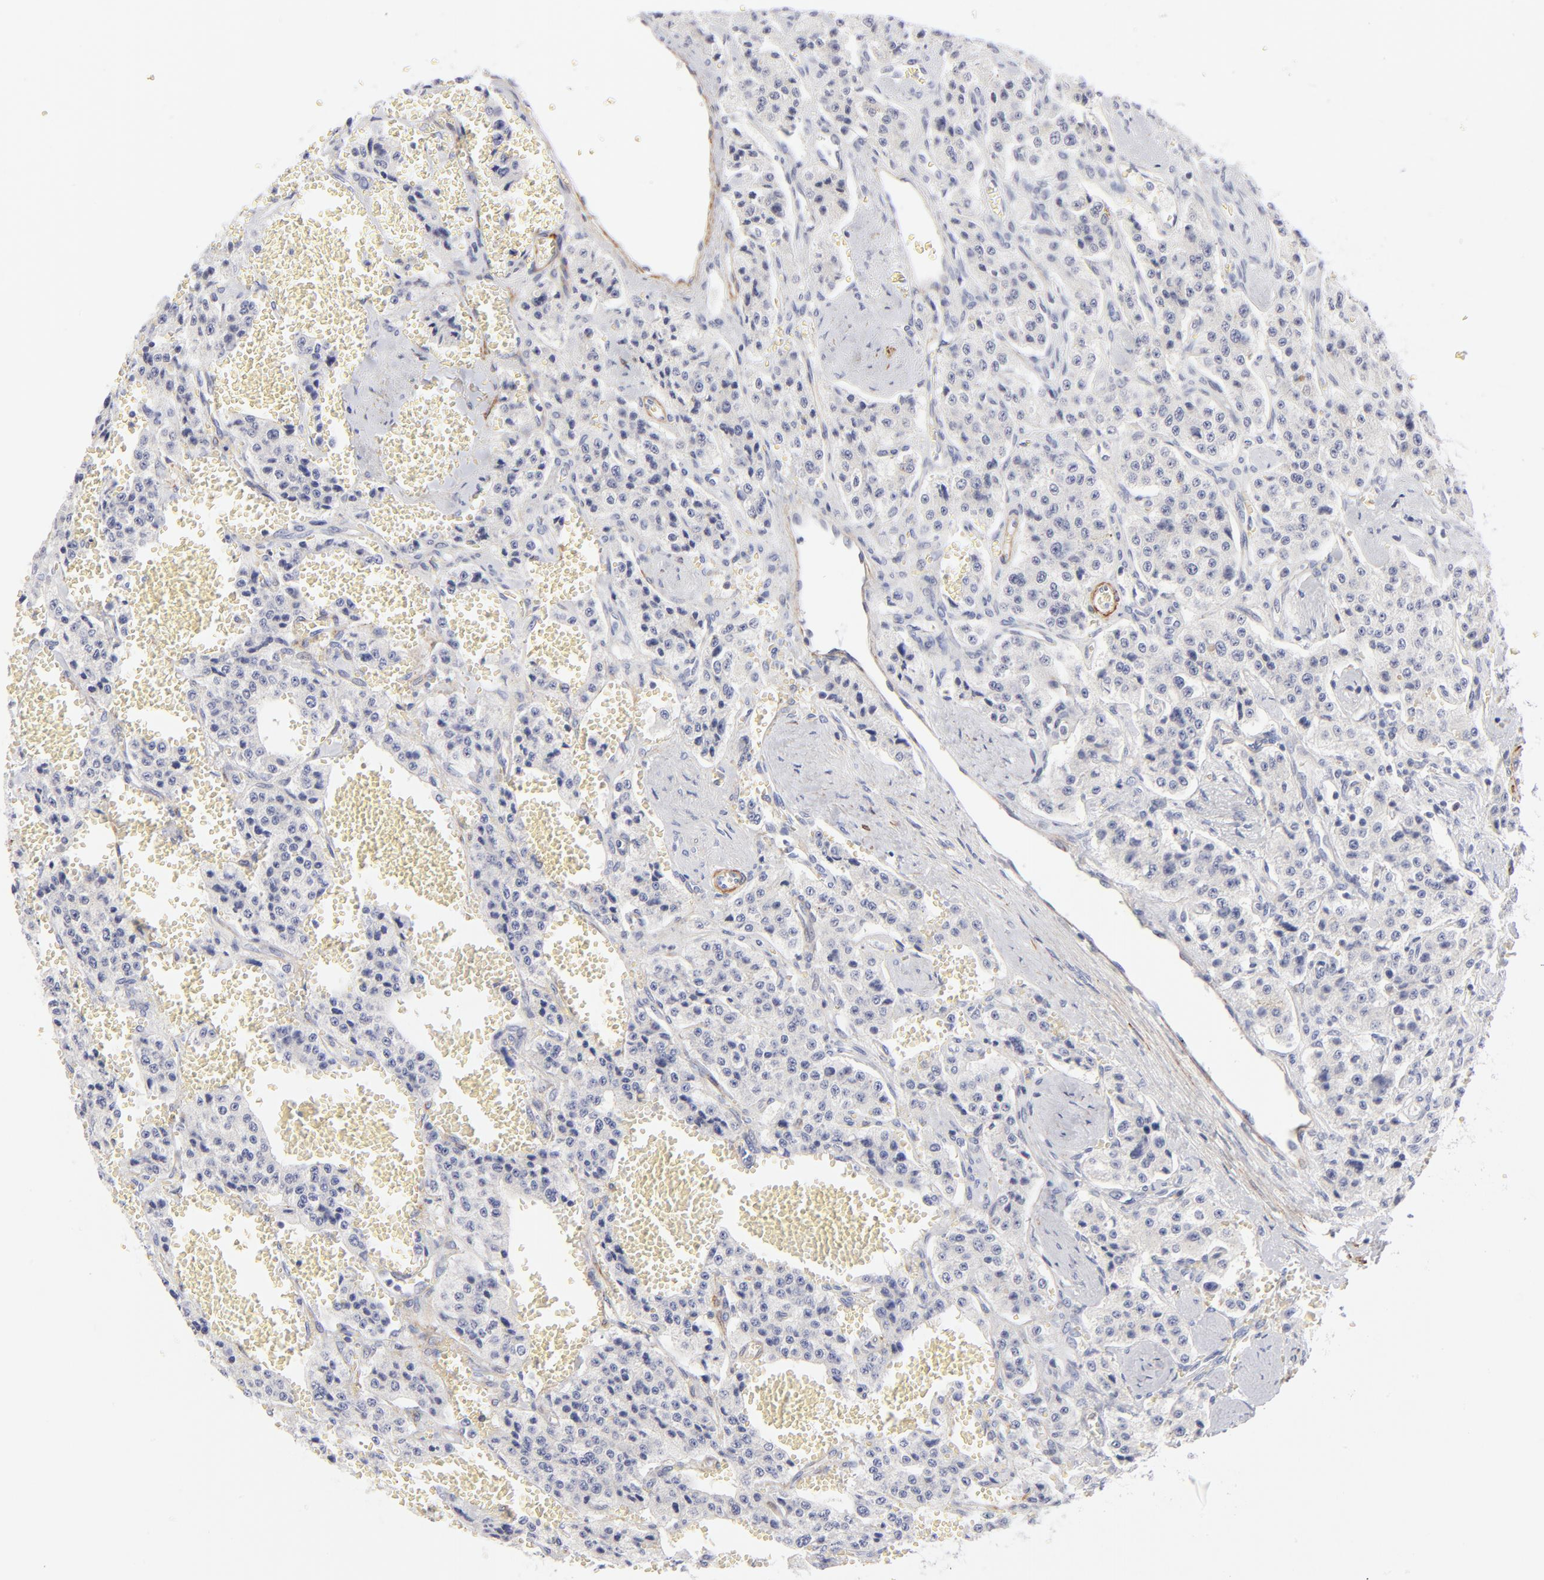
{"staining": {"intensity": "negative", "quantity": "none", "location": "none"}, "tissue": "carcinoid", "cell_type": "Tumor cells", "image_type": "cancer", "snomed": [{"axis": "morphology", "description": "Carcinoid, malignant, NOS"}, {"axis": "topography", "description": "Small intestine"}], "caption": "DAB (3,3'-diaminobenzidine) immunohistochemical staining of carcinoid (malignant) displays no significant expression in tumor cells.", "gene": "ACTA2", "patient": {"sex": "male", "age": 52}}